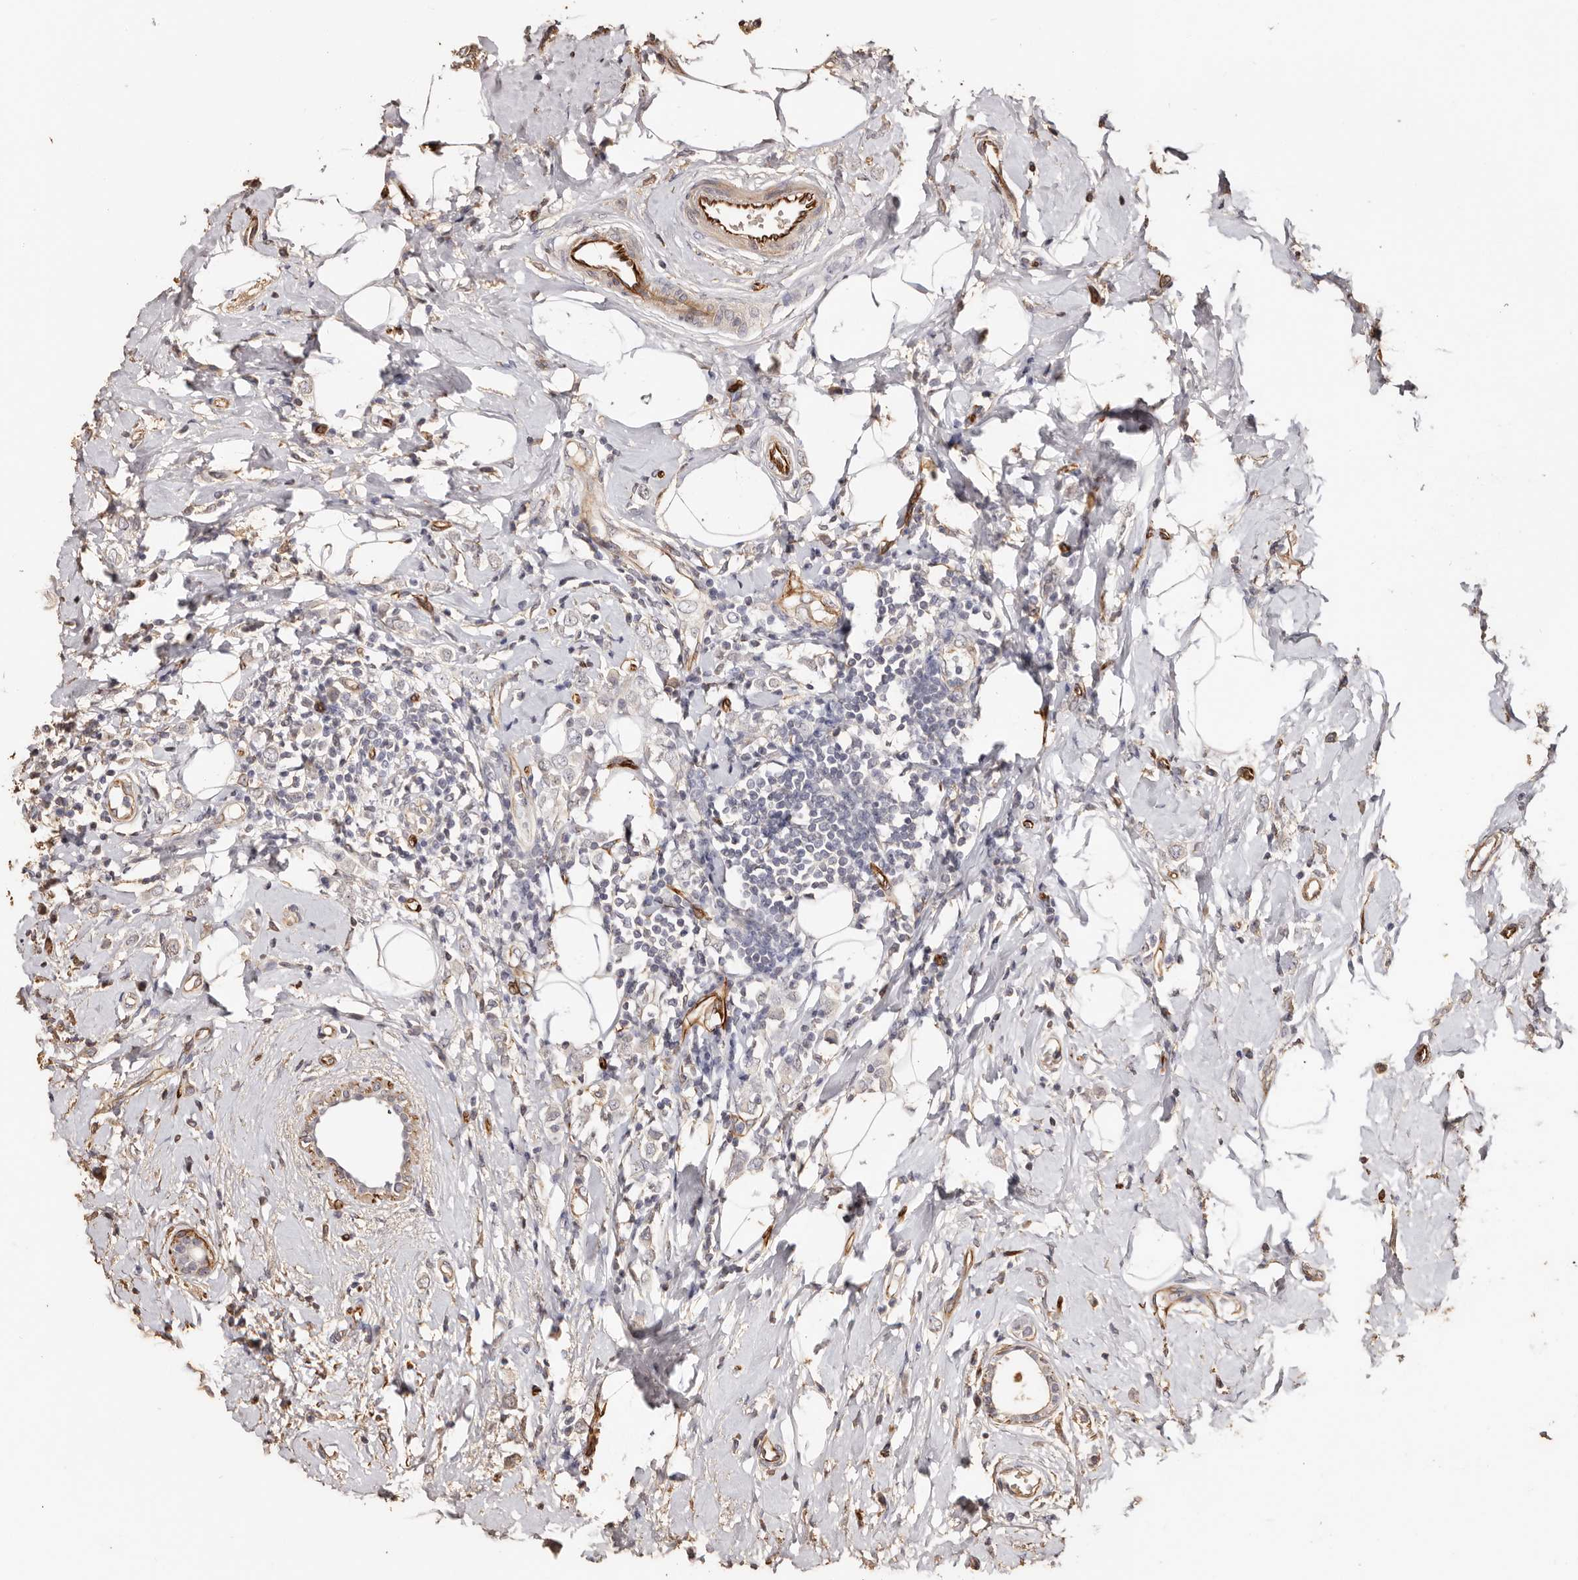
{"staining": {"intensity": "negative", "quantity": "none", "location": "none"}, "tissue": "breast cancer", "cell_type": "Tumor cells", "image_type": "cancer", "snomed": [{"axis": "morphology", "description": "Lobular carcinoma"}, {"axis": "topography", "description": "Breast"}], "caption": "Immunohistochemical staining of human breast lobular carcinoma displays no significant positivity in tumor cells.", "gene": "ZNF557", "patient": {"sex": "female", "age": 47}}